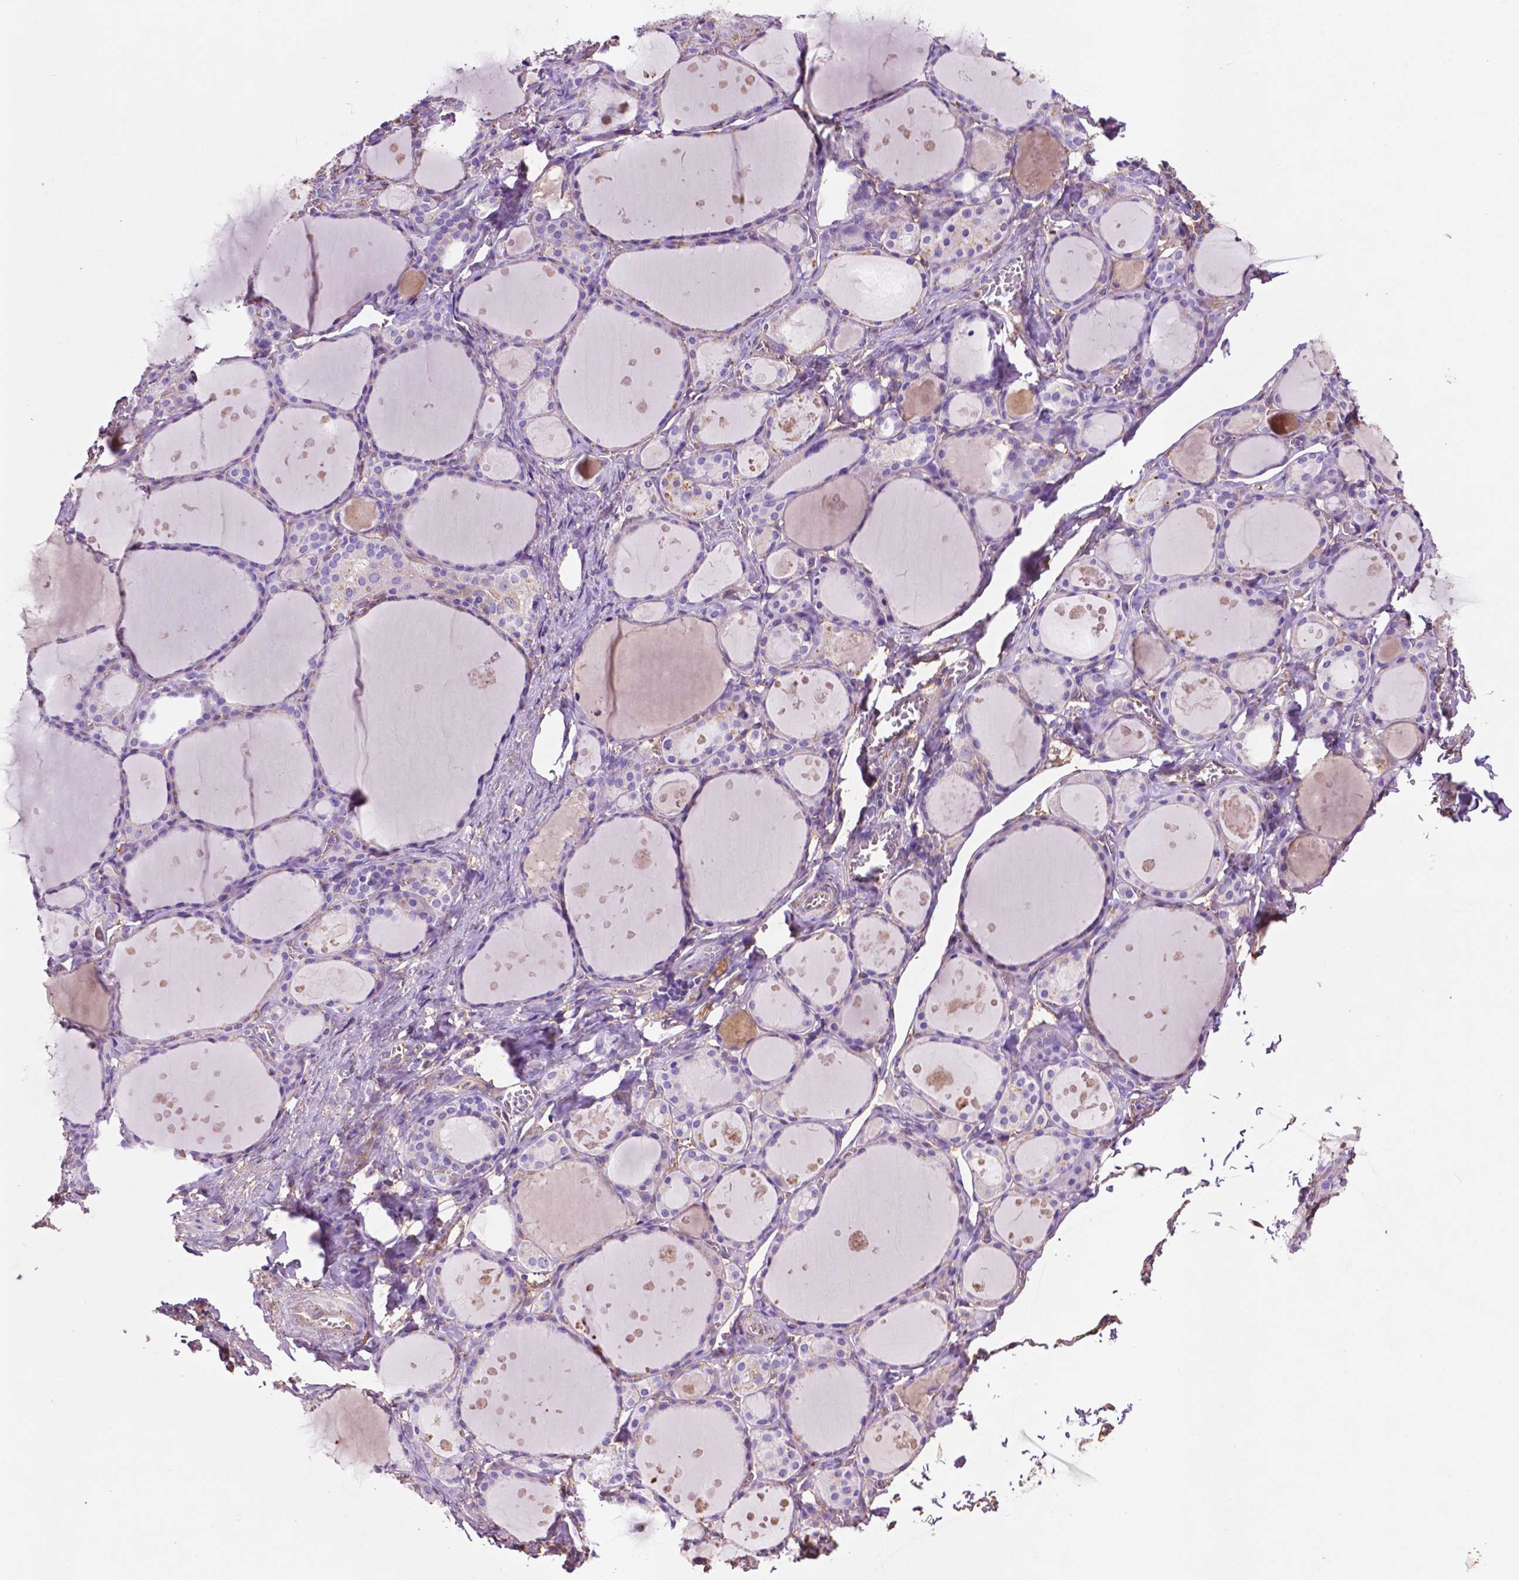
{"staining": {"intensity": "negative", "quantity": "none", "location": "none"}, "tissue": "thyroid gland", "cell_type": "Glandular cells", "image_type": "normal", "snomed": [{"axis": "morphology", "description": "Normal tissue, NOS"}, {"axis": "topography", "description": "Thyroid gland"}], "caption": "This is an immunohistochemistry histopathology image of benign human thyroid gland. There is no staining in glandular cells.", "gene": "GDPD5", "patient": {"sex": "male", "age": 68}}